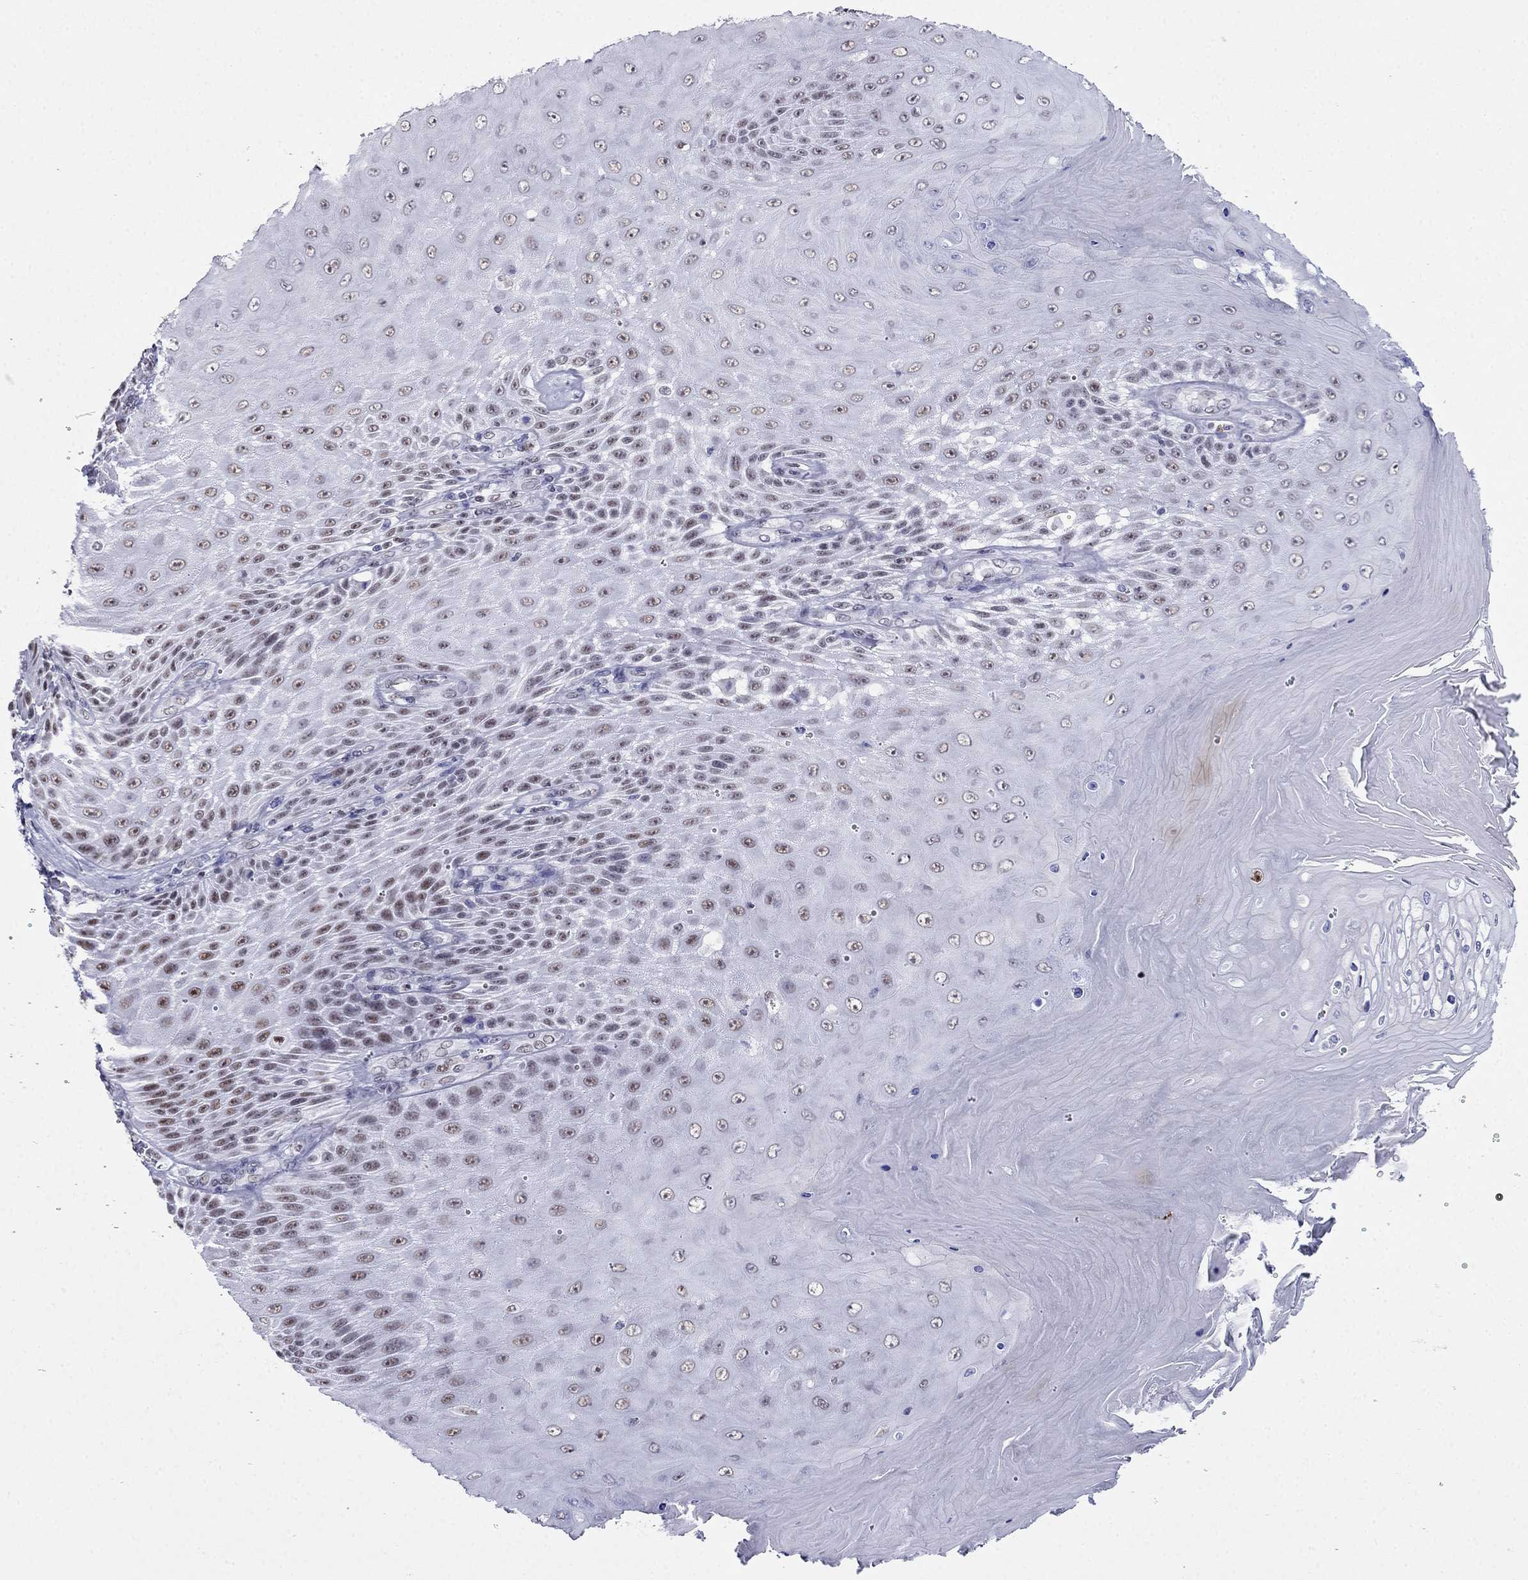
{"staining": {"intensity": "moderate", "quantity": "25%-75%", "location": "nuclear"}, "tissue": "skin cancer", "cell_type": "Tumor cells", "image_type": "cancer", "snomed": [{"axis": "morphology", "description": "Squamous cell carcinoma, NOS"}, {"axis": "topography", "description": "Skin"}], "caption": "Protein analysis of skin cancer tissue shows moderate nuclear expression in approximately 25%-75% of tumor cells.", "gene": "PPM1G", "patient": {"sex": "male", "age": 62}}